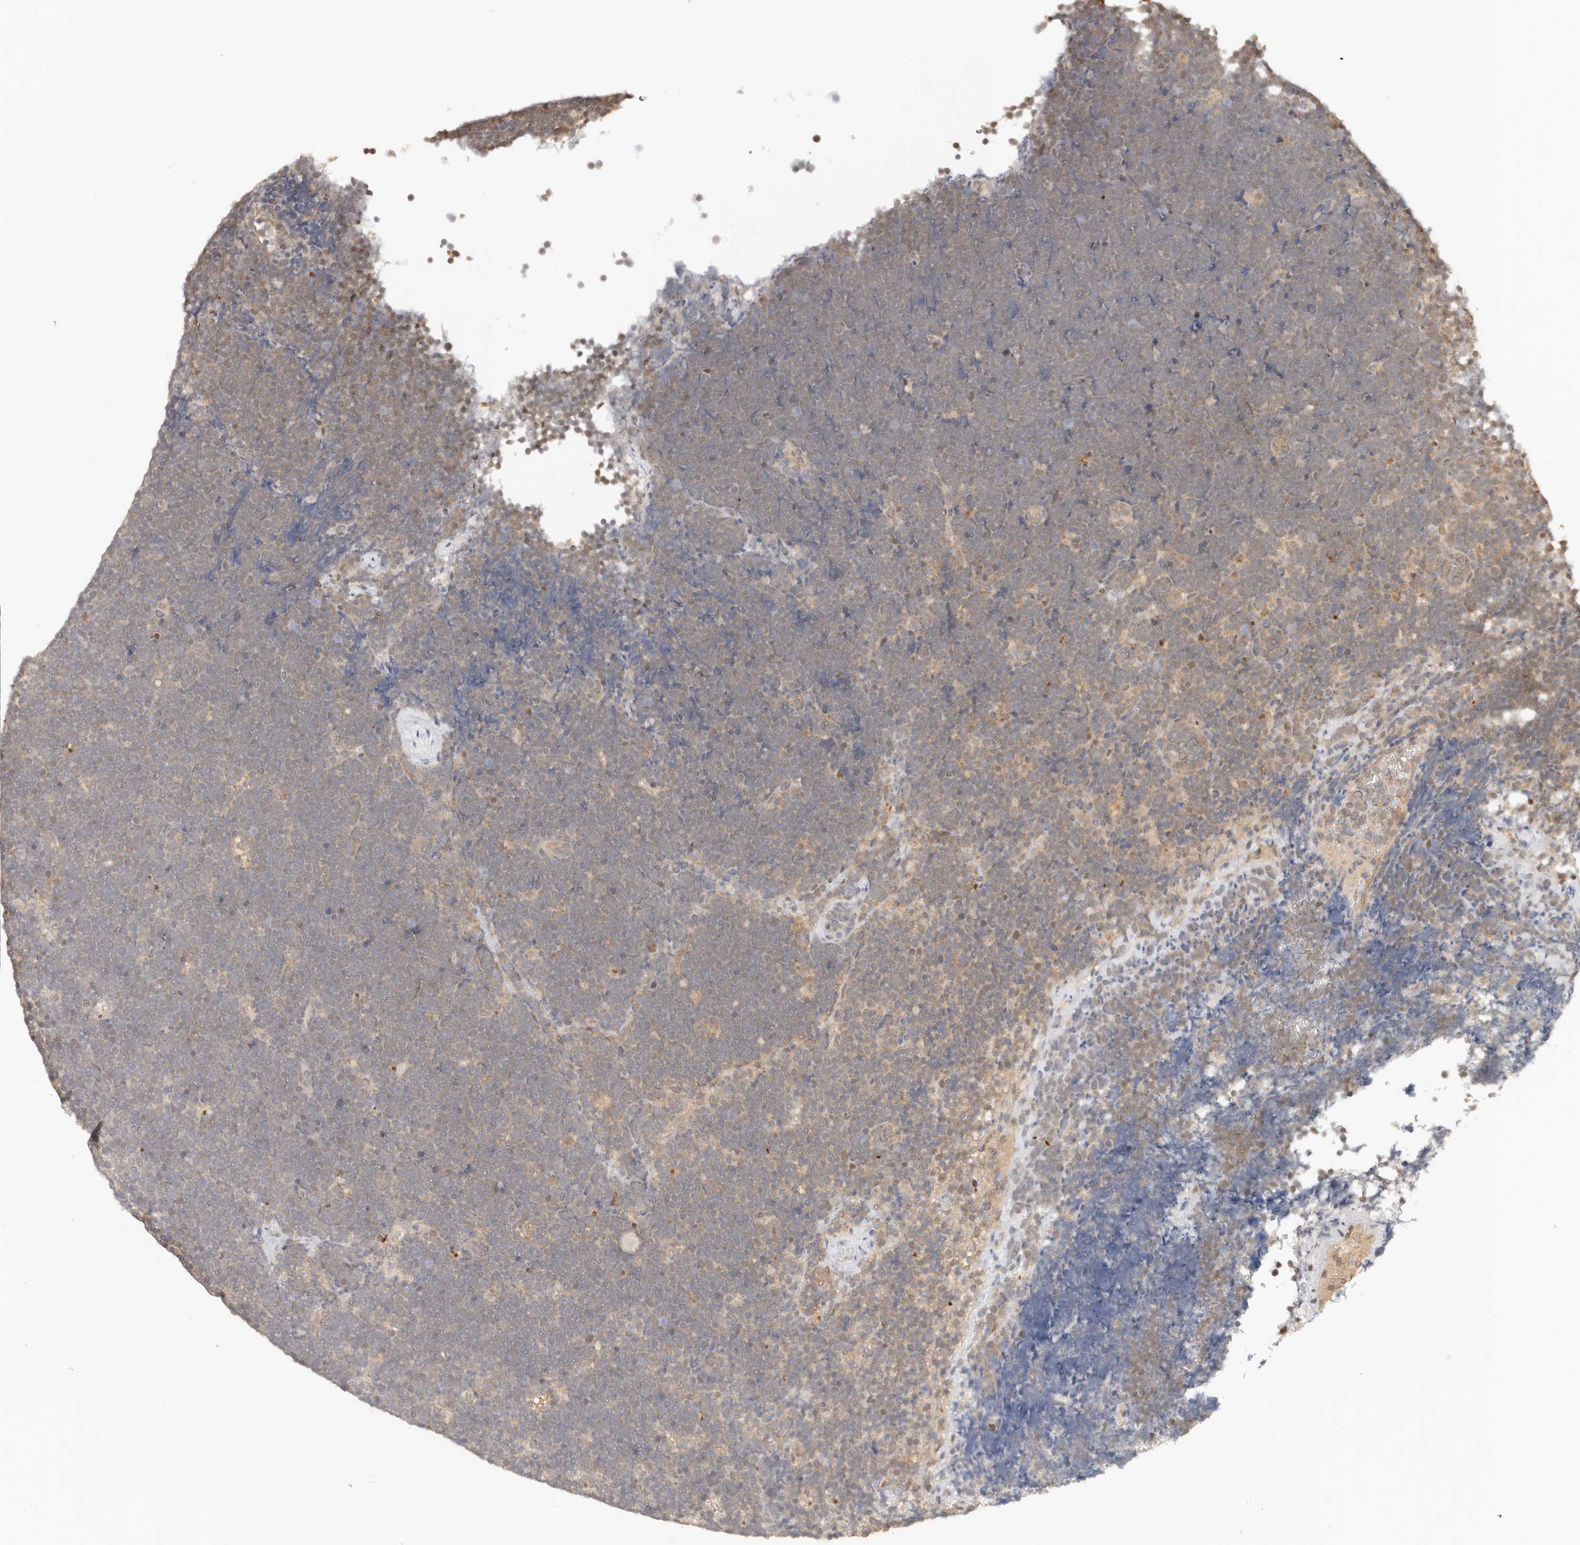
{"staining": {"intensity": "weak", "quantity": ">75%", "location": "cytoplasmic/membranous"}, "tissue": "lymphoma", "cell_type": "Tumor cells", "image_type": "cancer", "snomed": [{"axis": "morphology", "description": "Malignant lymphoma, non-Hodgkin's type, High grade"}, {"axis": "topography", "description": "Lymph node"}], "caption": "DAB (3,3'-diaminobenzidine) immunohistochemical staining of human malignant lymphoma, non-Hodgkin's type (high-grade) exhibits weak cytoplasmic/membranous protein expression in about >75% of tumor cells.", "gene": "PSMA5", "patient": {"sex": "male", "age": 13}}